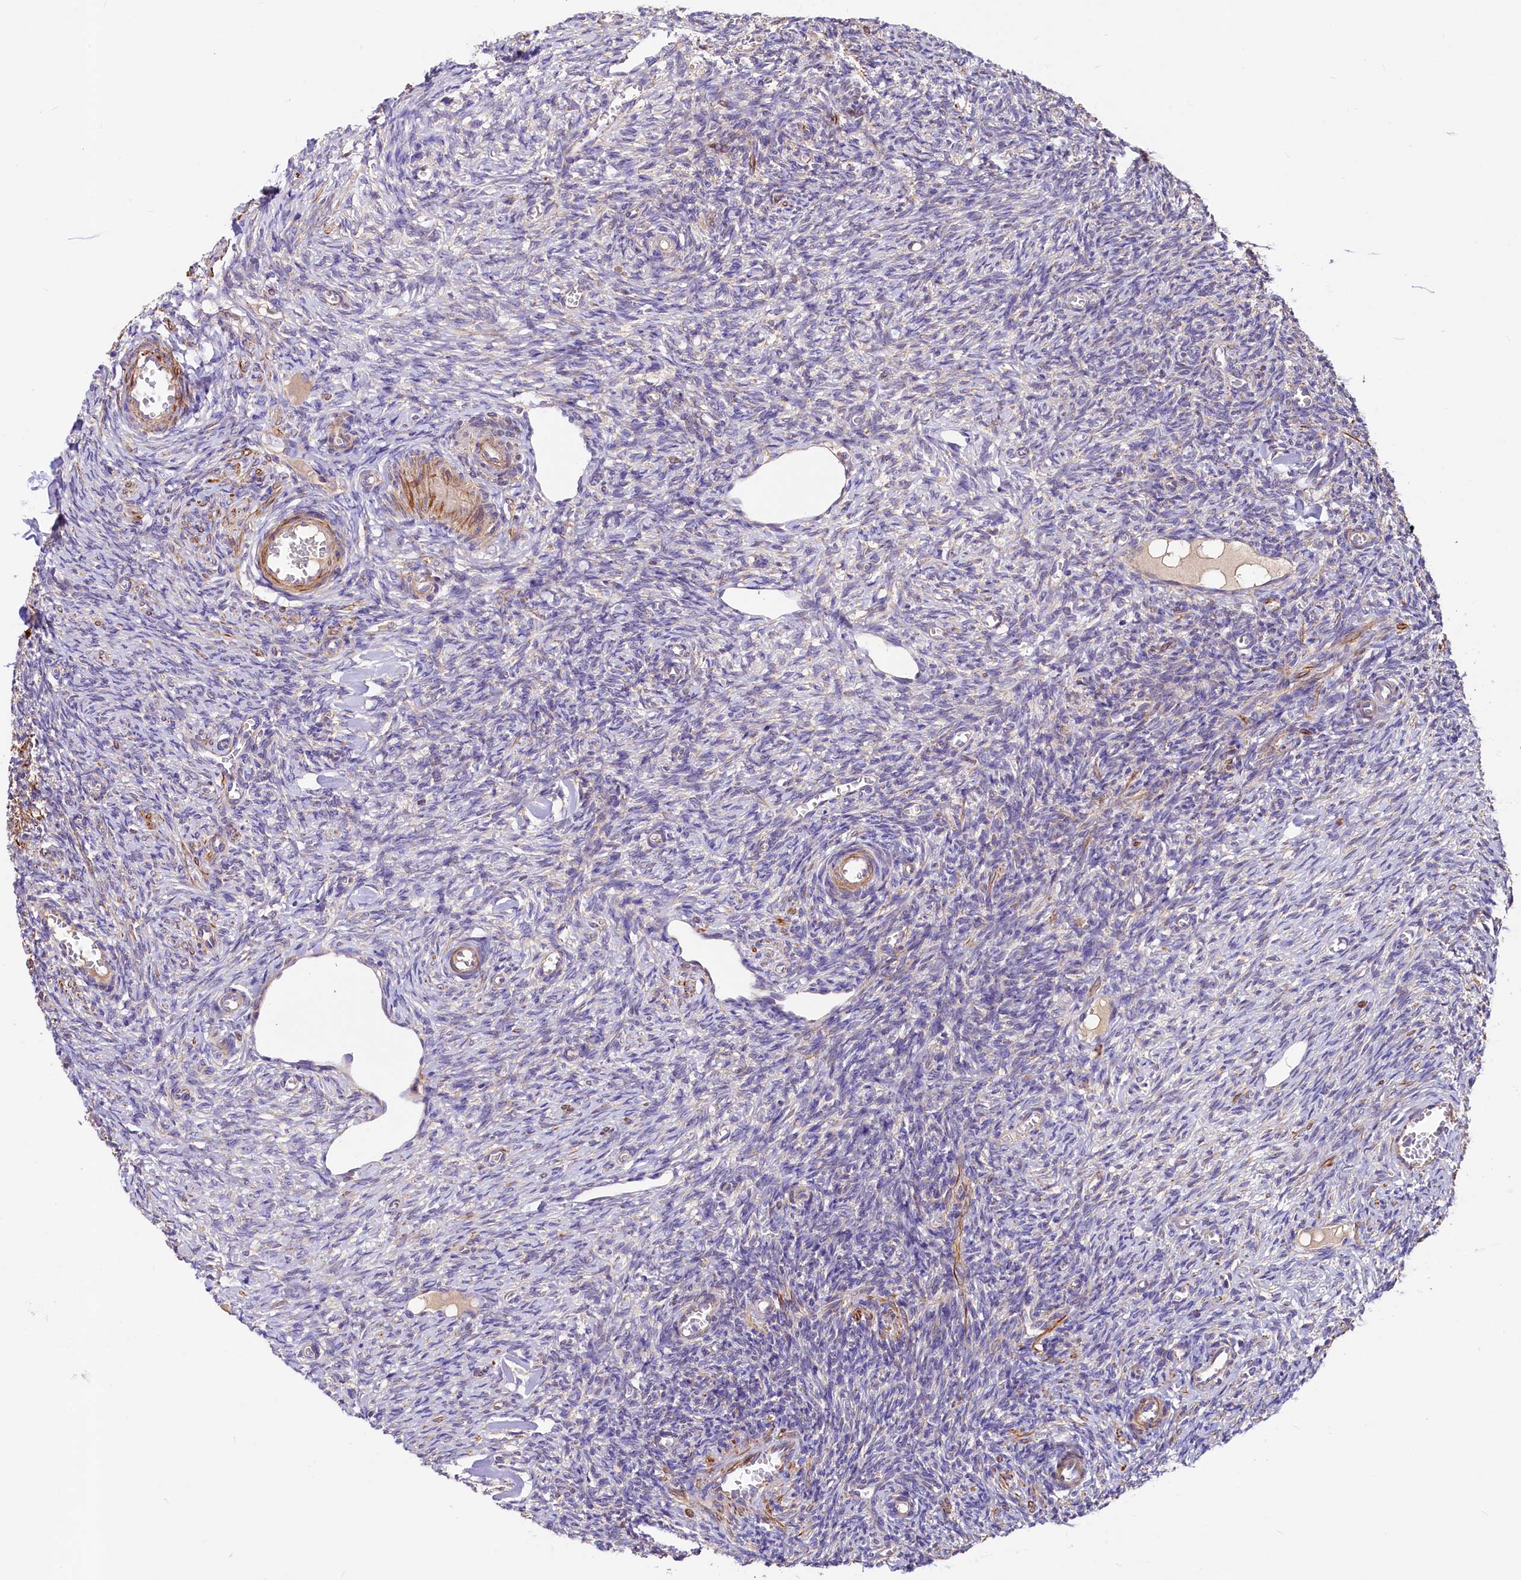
{"staining": {"intensity": "weak", "quantity": "<25%", "location": "cytoplasmic/membranous"}, "tissue": "ovary", "cell_type": "Ovarian stroma cells", "image_type": "normal", "snomed": [{"axis": "morphology", "description": "Normal tissue, NOS"}, {"axis": "topography", "description": "Ovary"}], "caption": "The IHC histopathology image has no significant staining in ovarian stroma cells of ovary. The staining was performed using DAB to visualize the protein expression in brown, while the nuclei were stained in blue with hematoxylin (Magnification: 20x).", "gene": "CIAO3", "patient": {"sex": "female", "age": 27}}